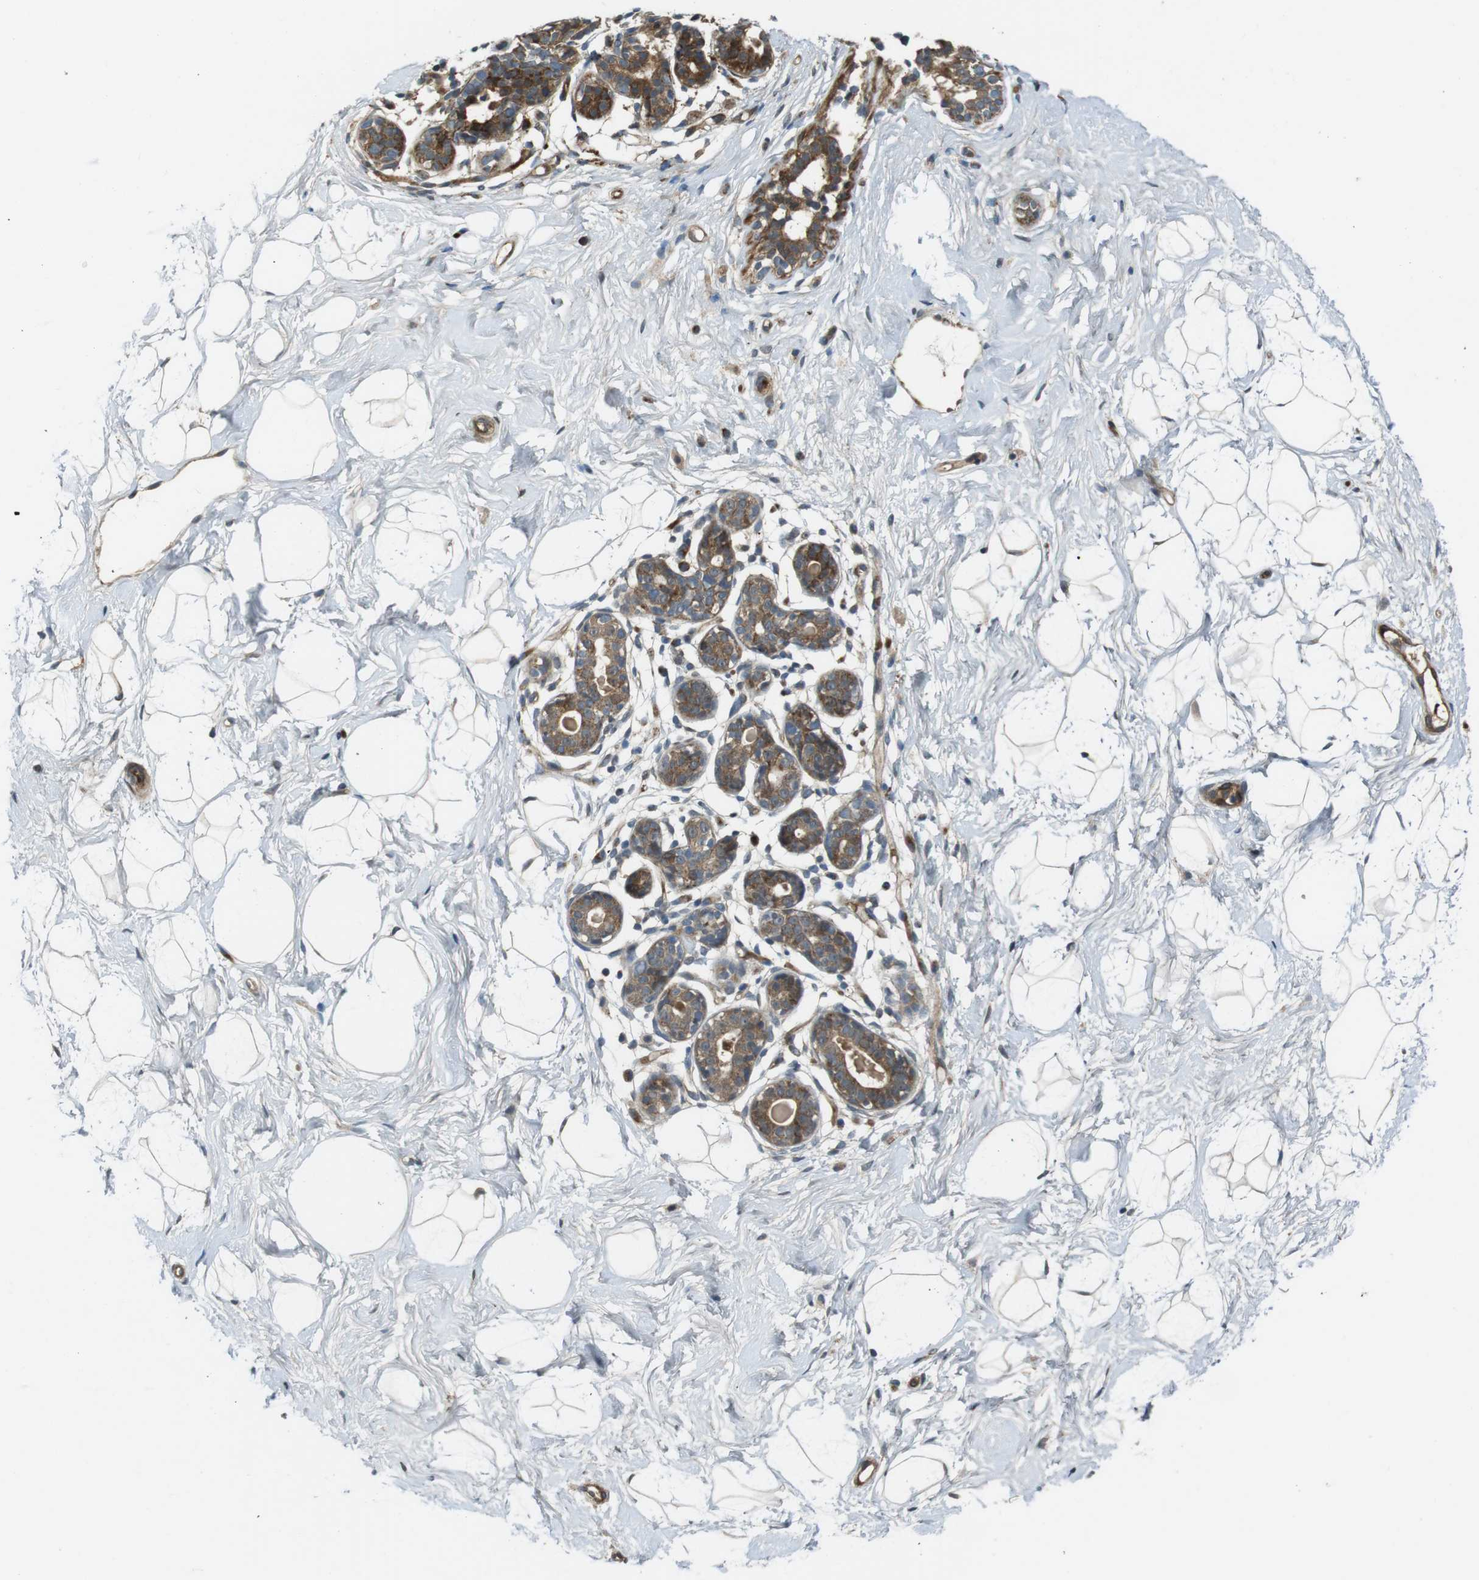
{"staining": {"intensity": "negative", "quantity": "none", "location": "none"}, "tissue": "breast", "cell_type": "Adipocytes", "image_type": "normal", "snomed": [{"axis": "morphology", "description": "Normal tissue, NOS"}, {"axis": "topography", "description": "Breast"}], "caption": "There is no significant expression in adipocytes of breast.", "gene": "IFFO2", "patient": {"sex": "female", "age": 23}}